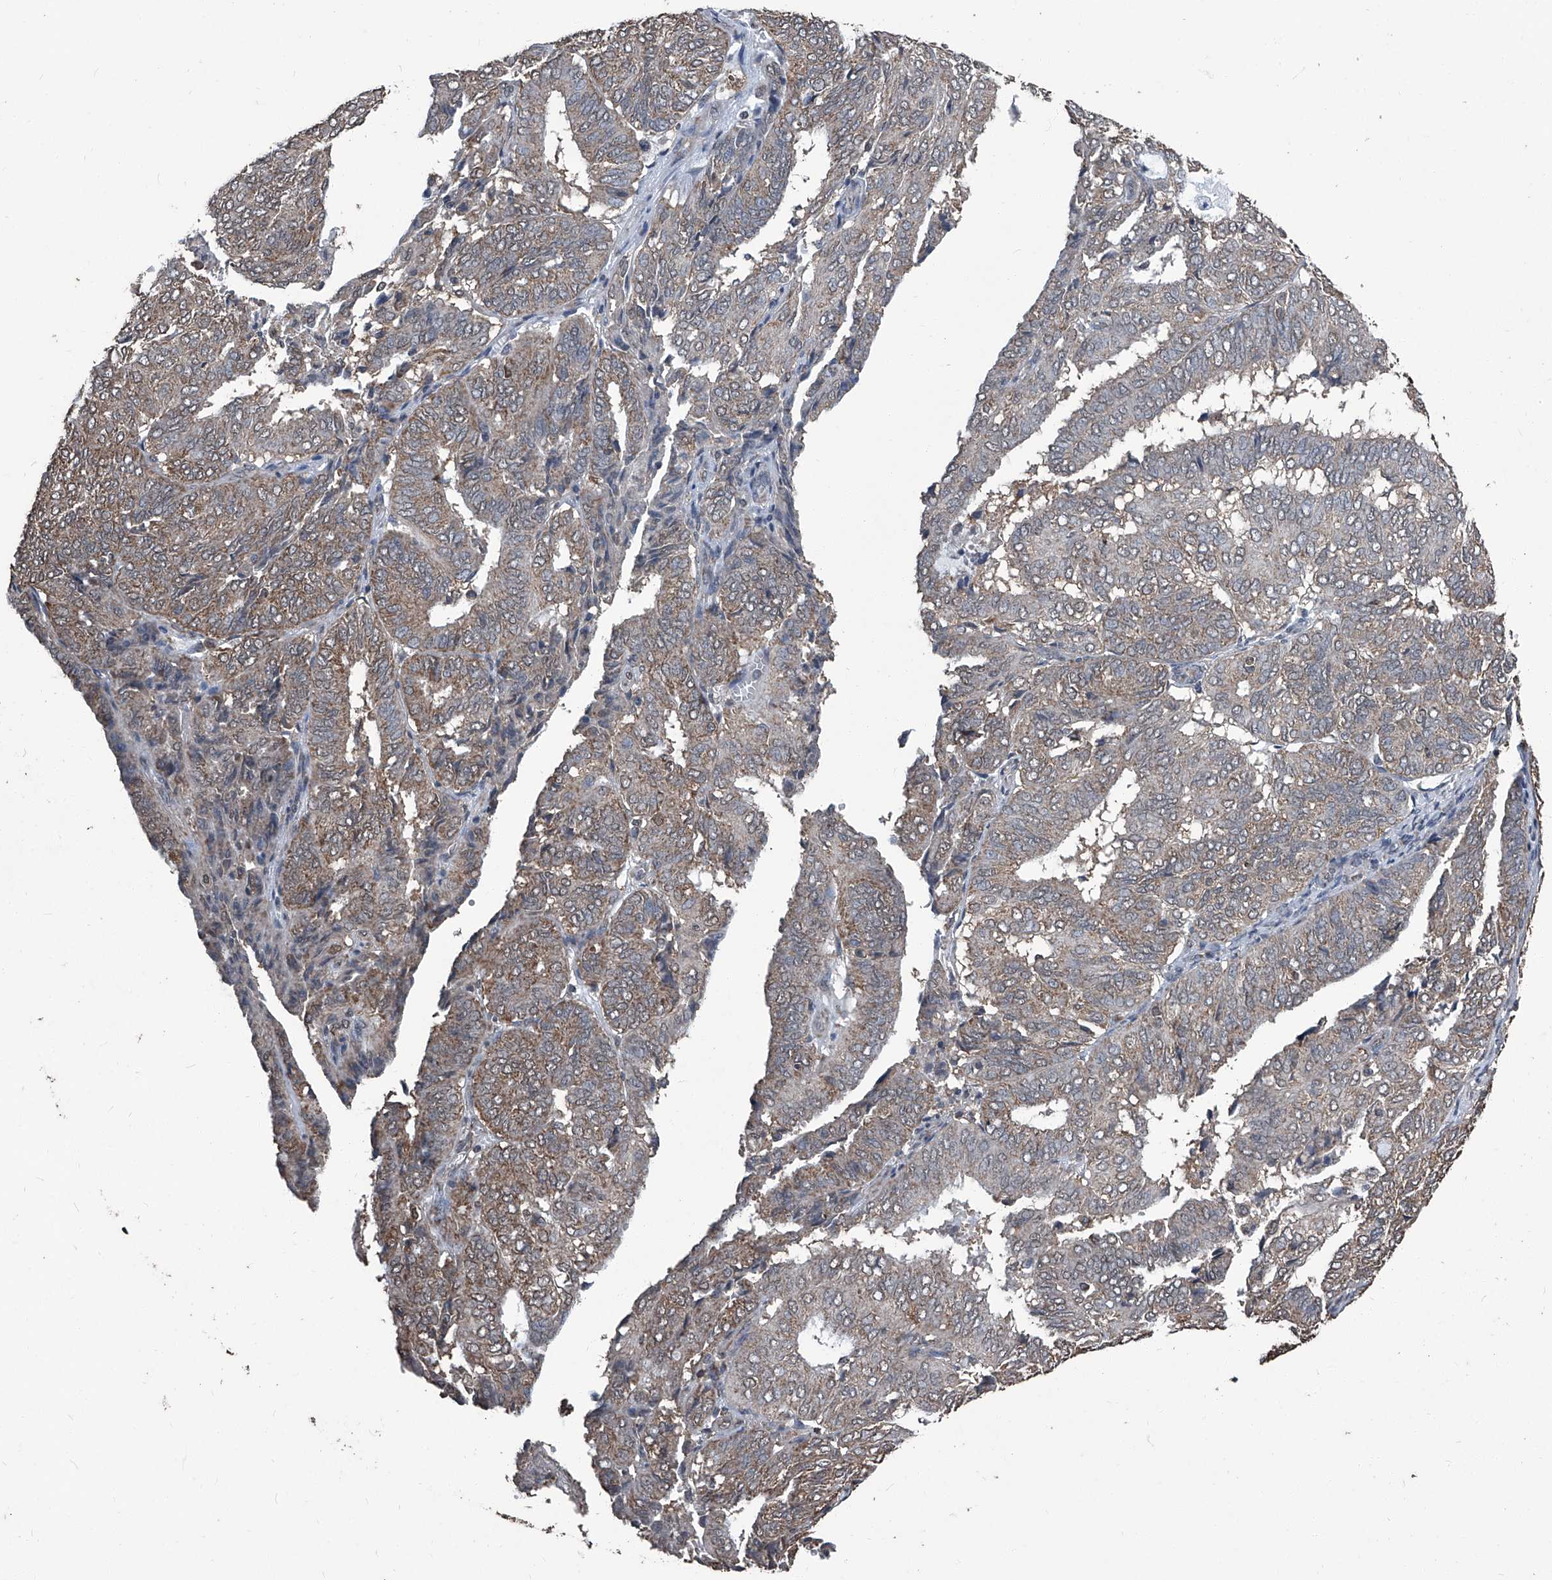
{"staining": {"intensity": "moderate", "quantity": "25%-75%", "location": "cytoplasmic/membranous"}, "tissue": "endometrial cancer", "cell_type": "Tumor cells", "image_type": "cancer", "snomed": [{"axis": "morphology", "description": "Adenocarcinoma, NOS"}, {"axis": "topography", "description": "Uterus"}], "caption": "Immunohistochemical staining of endometrial cancer (adenocarcinoma) reveals moderate cytoplasmic/membranous protein expression in about 25%-75% of tumor cells. (brown staining indicates protein expression, while blue staining denotes nuclei).", "gene": "STARD7", "patient": {"sex": "female", "age": 60}}